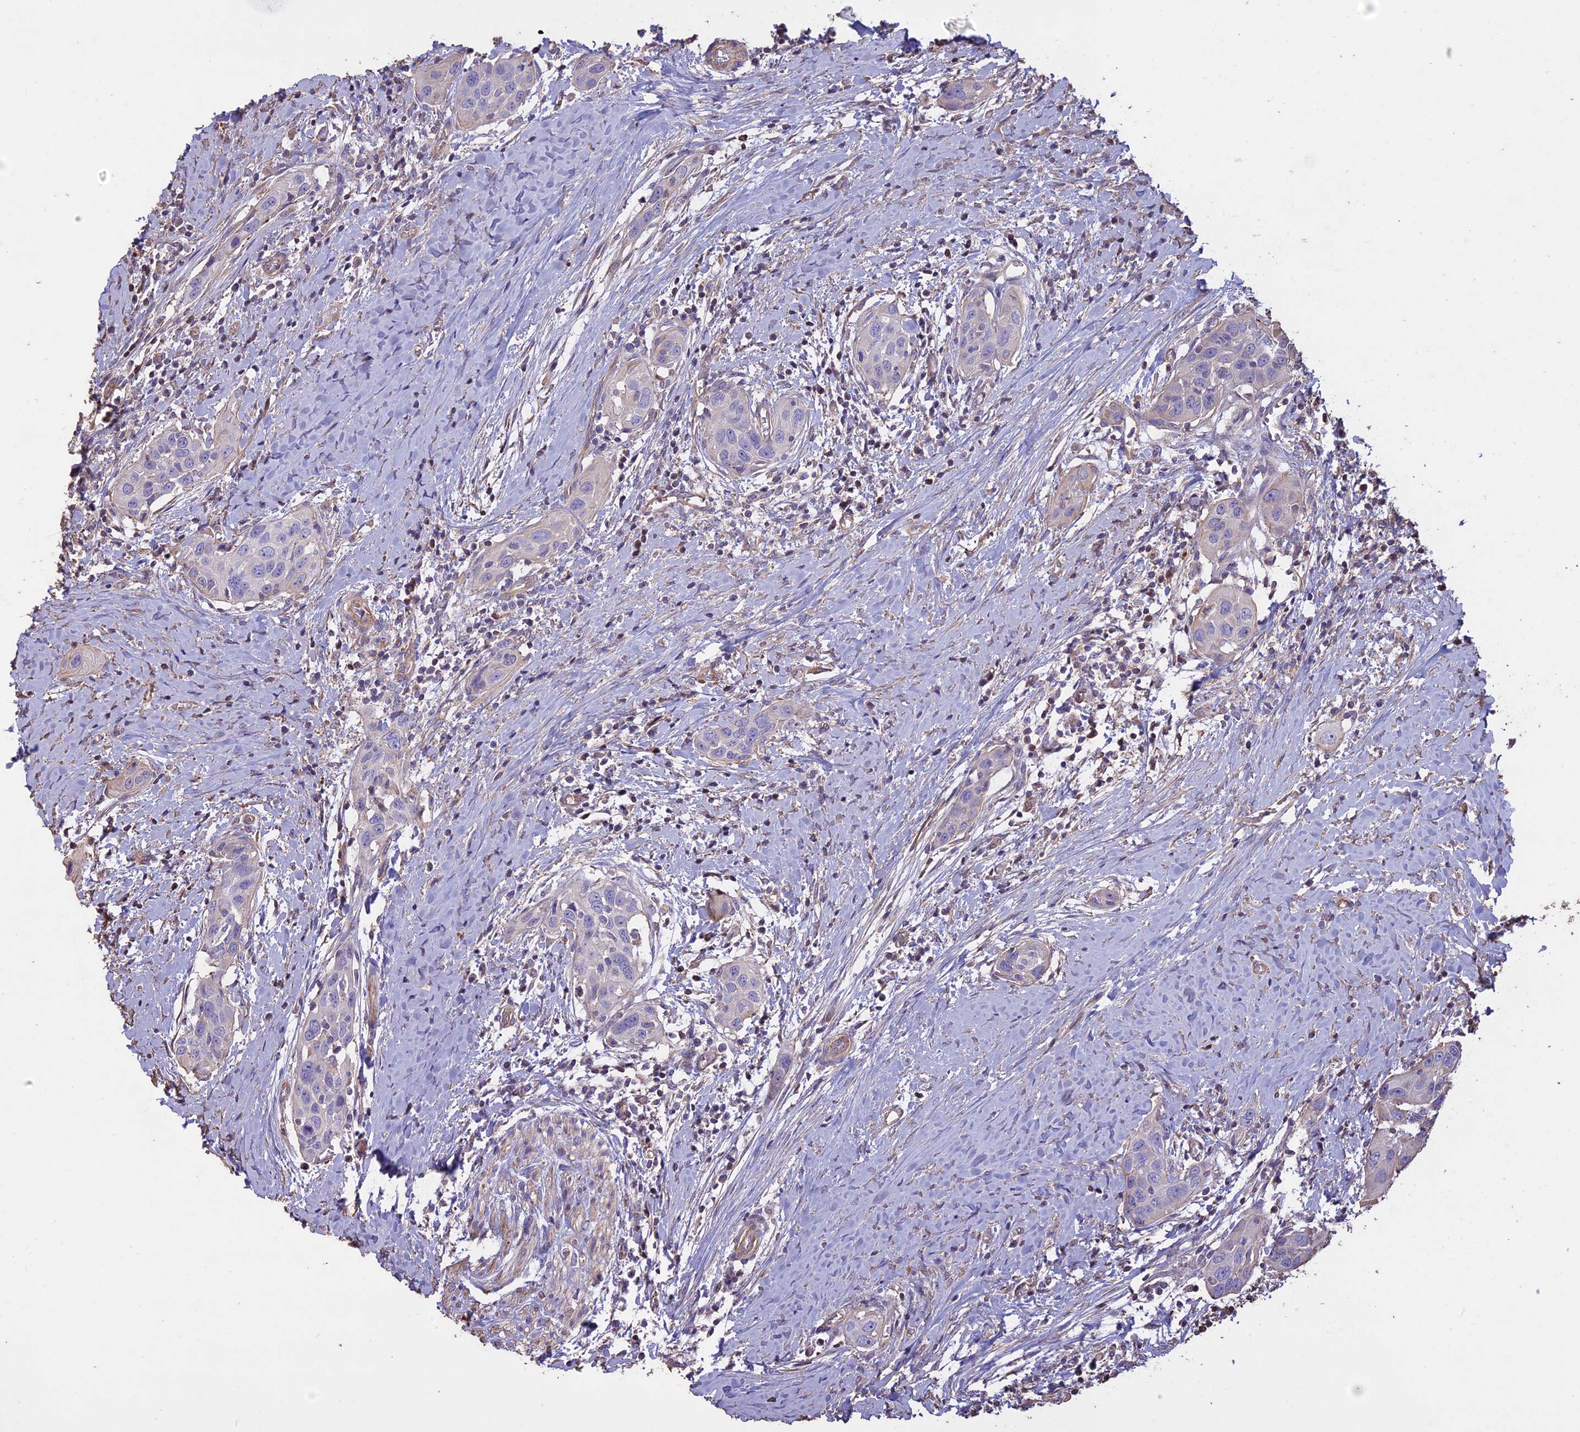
{"staining": {"intensity": "negative", "quantity": "none", "location": "none"}, "tissue": "head and neck cancer", "cell_type": "Tumor cells", "image_type": "cancer", "snomed": [{"axis": "morphology", "description": "Squamous cell carcinoma, NOS"}, {"axis": "topography", "description": "Oral tissue"}, {"axis": "topography", "description": "Head-Neck"}], "caption": "Squamous cell carcinoma (head and neck) was stained to show a protein in brown. There is no significant expression in tumor cells.", "gene": "CCDC148", "patient": {"sex": "female", "age": 50}}